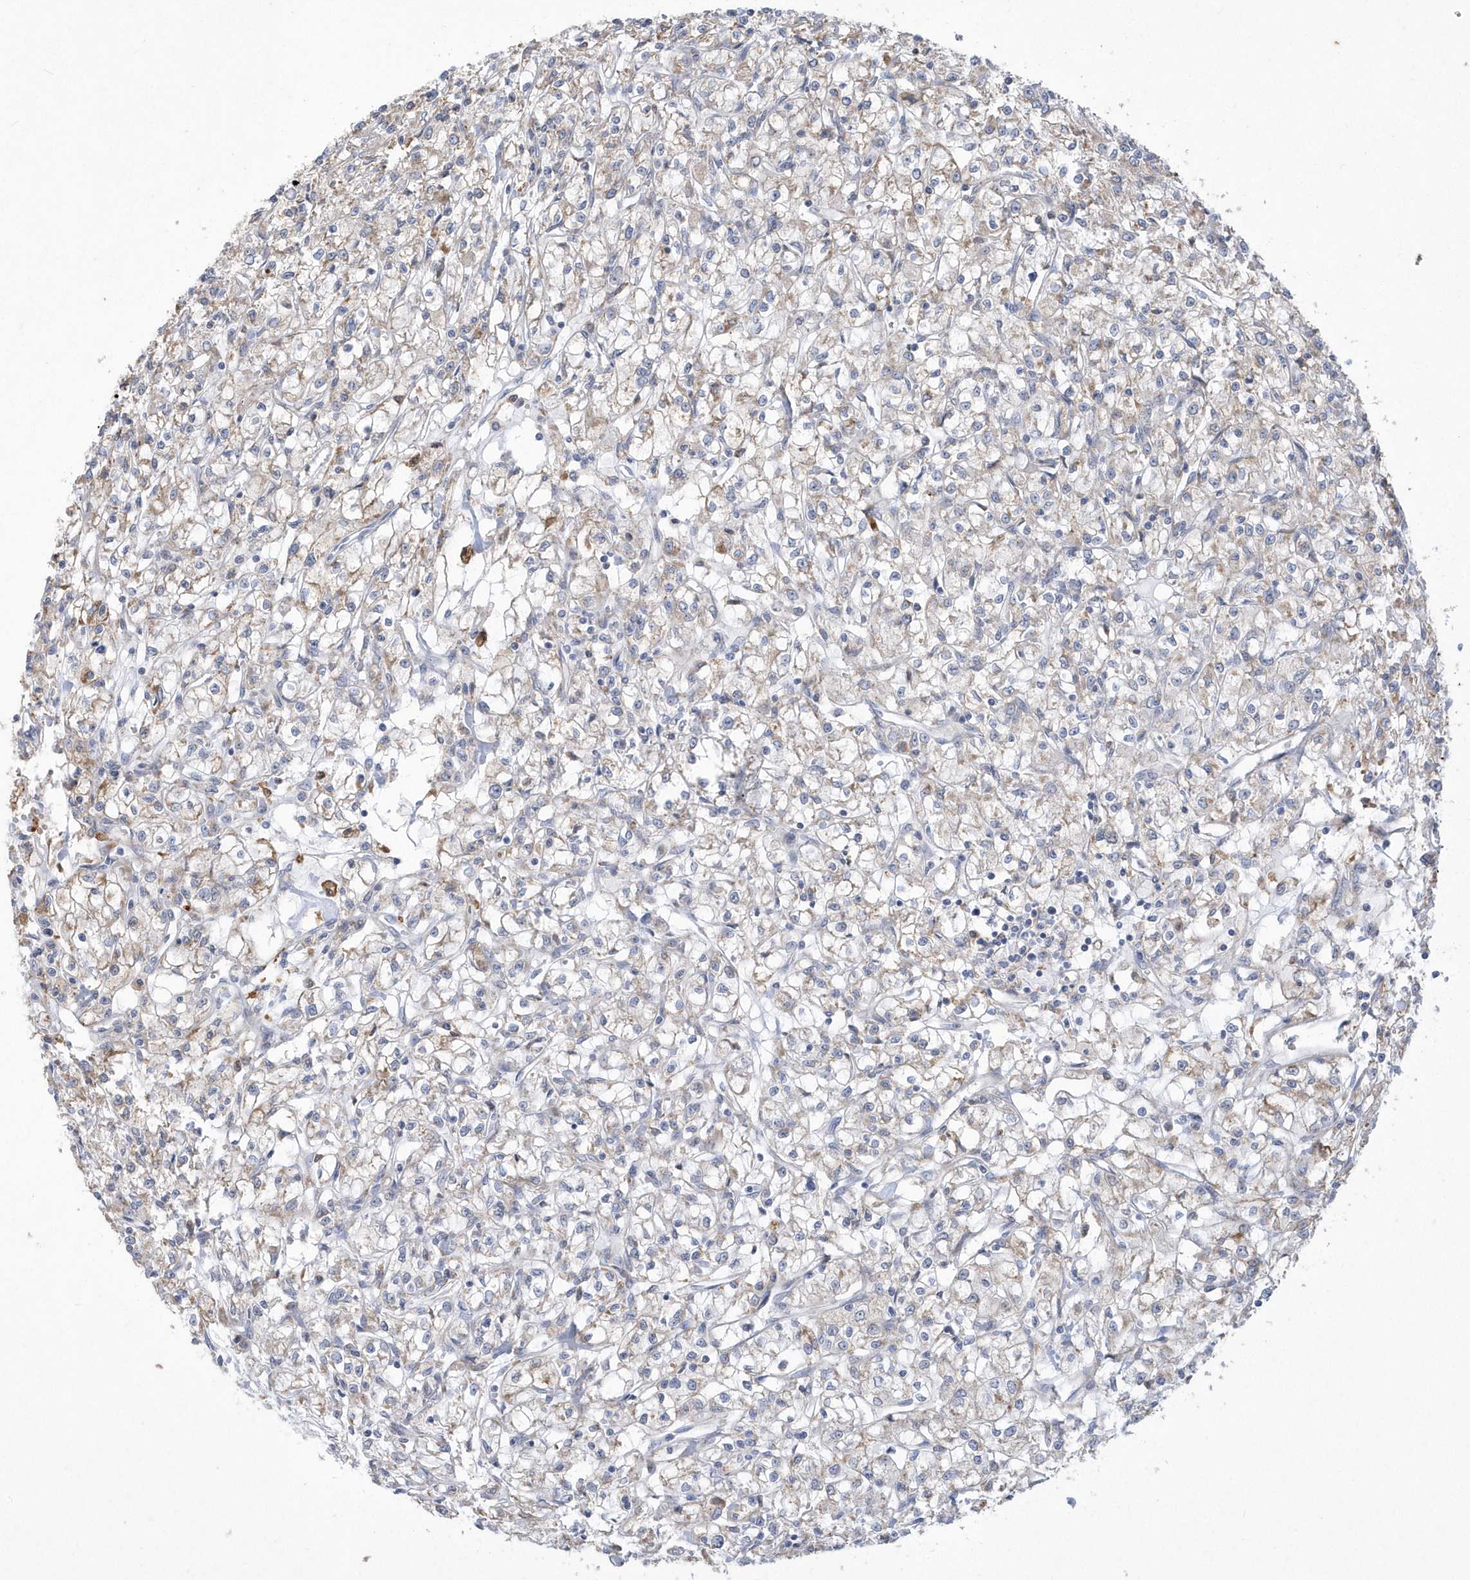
{"staining": {"intensity": "weak", "quantity": "<25%", "location": "cytoplasmic/membranous"}, "tissue": "renal cancer", "cell_type": "Tumor cells", "image_type": "cancer", "snomed": [{"axis": "morphology", "description": "Adenocarcinoma, NOS"}, {"axis": "topography", "description": "Kidney"}], "caption": "Immunohistochemistry (IHC) of renal cancer (adenocarcinoma) reveals no staining in tumor cells.", "gene": "TSPEAR", "patient": {"sex": "female", "age": 59}}